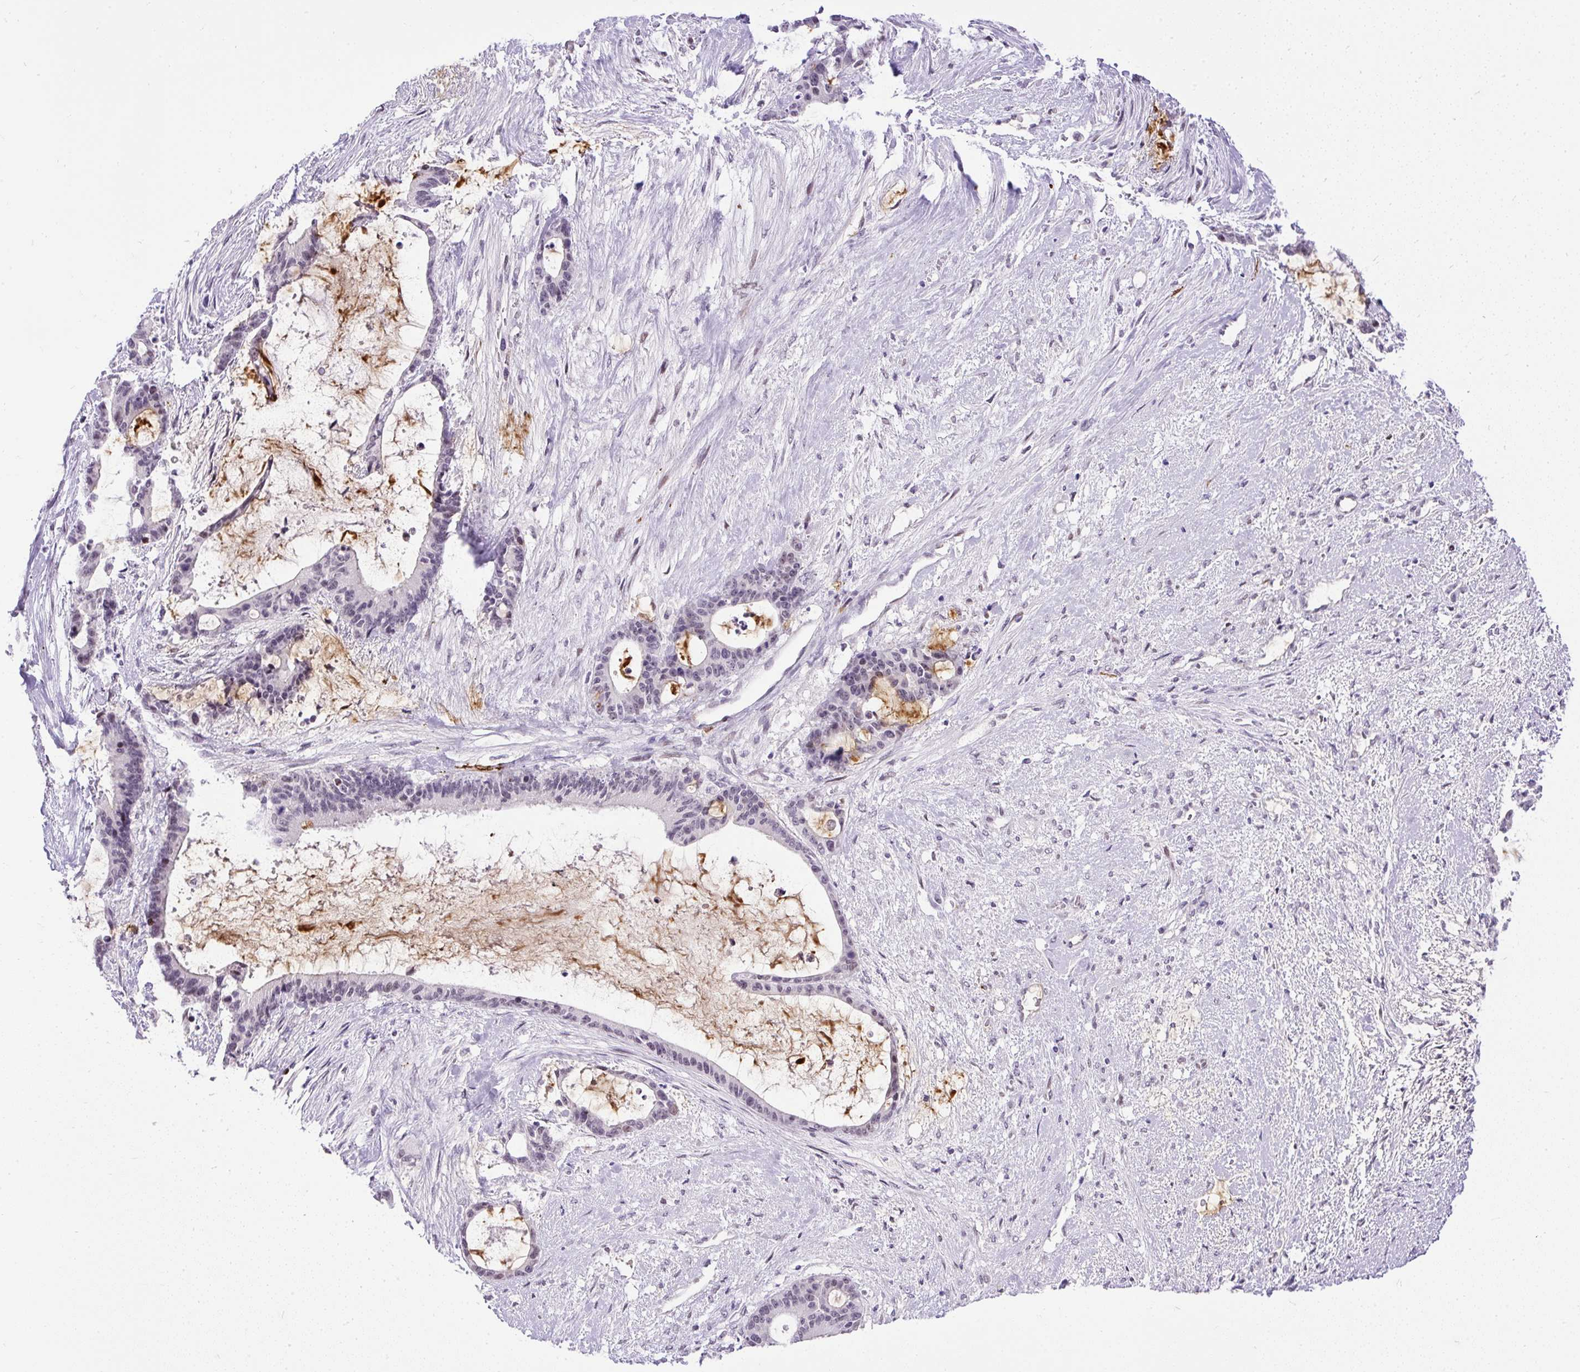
{"staining": {"intensity": "weak", "quantity": "<25%", "location": "nuclear"}, "tissue": "liver cancer", "cell_type": "Tumor cells", "image_type": "cancer", "snomed": [{"axis": "morphology", "description": "Normal tissue, NOS"}, {"axis": "morphology", "description": "Cholangiocarcinoma"}, {"axis": "topography", "description": "Liver"}, {"axis": "topography", "description": "Peripheral nerve tissue"}], "caption": "DAB (3,3'-diaminobenzidine) immunohistochemical staining of cholangiocarcinoma (liver) reveals no significant staining in tumor cells.", "gene": "WNT10B", "patient": {"sex": "female", "age": 73}}